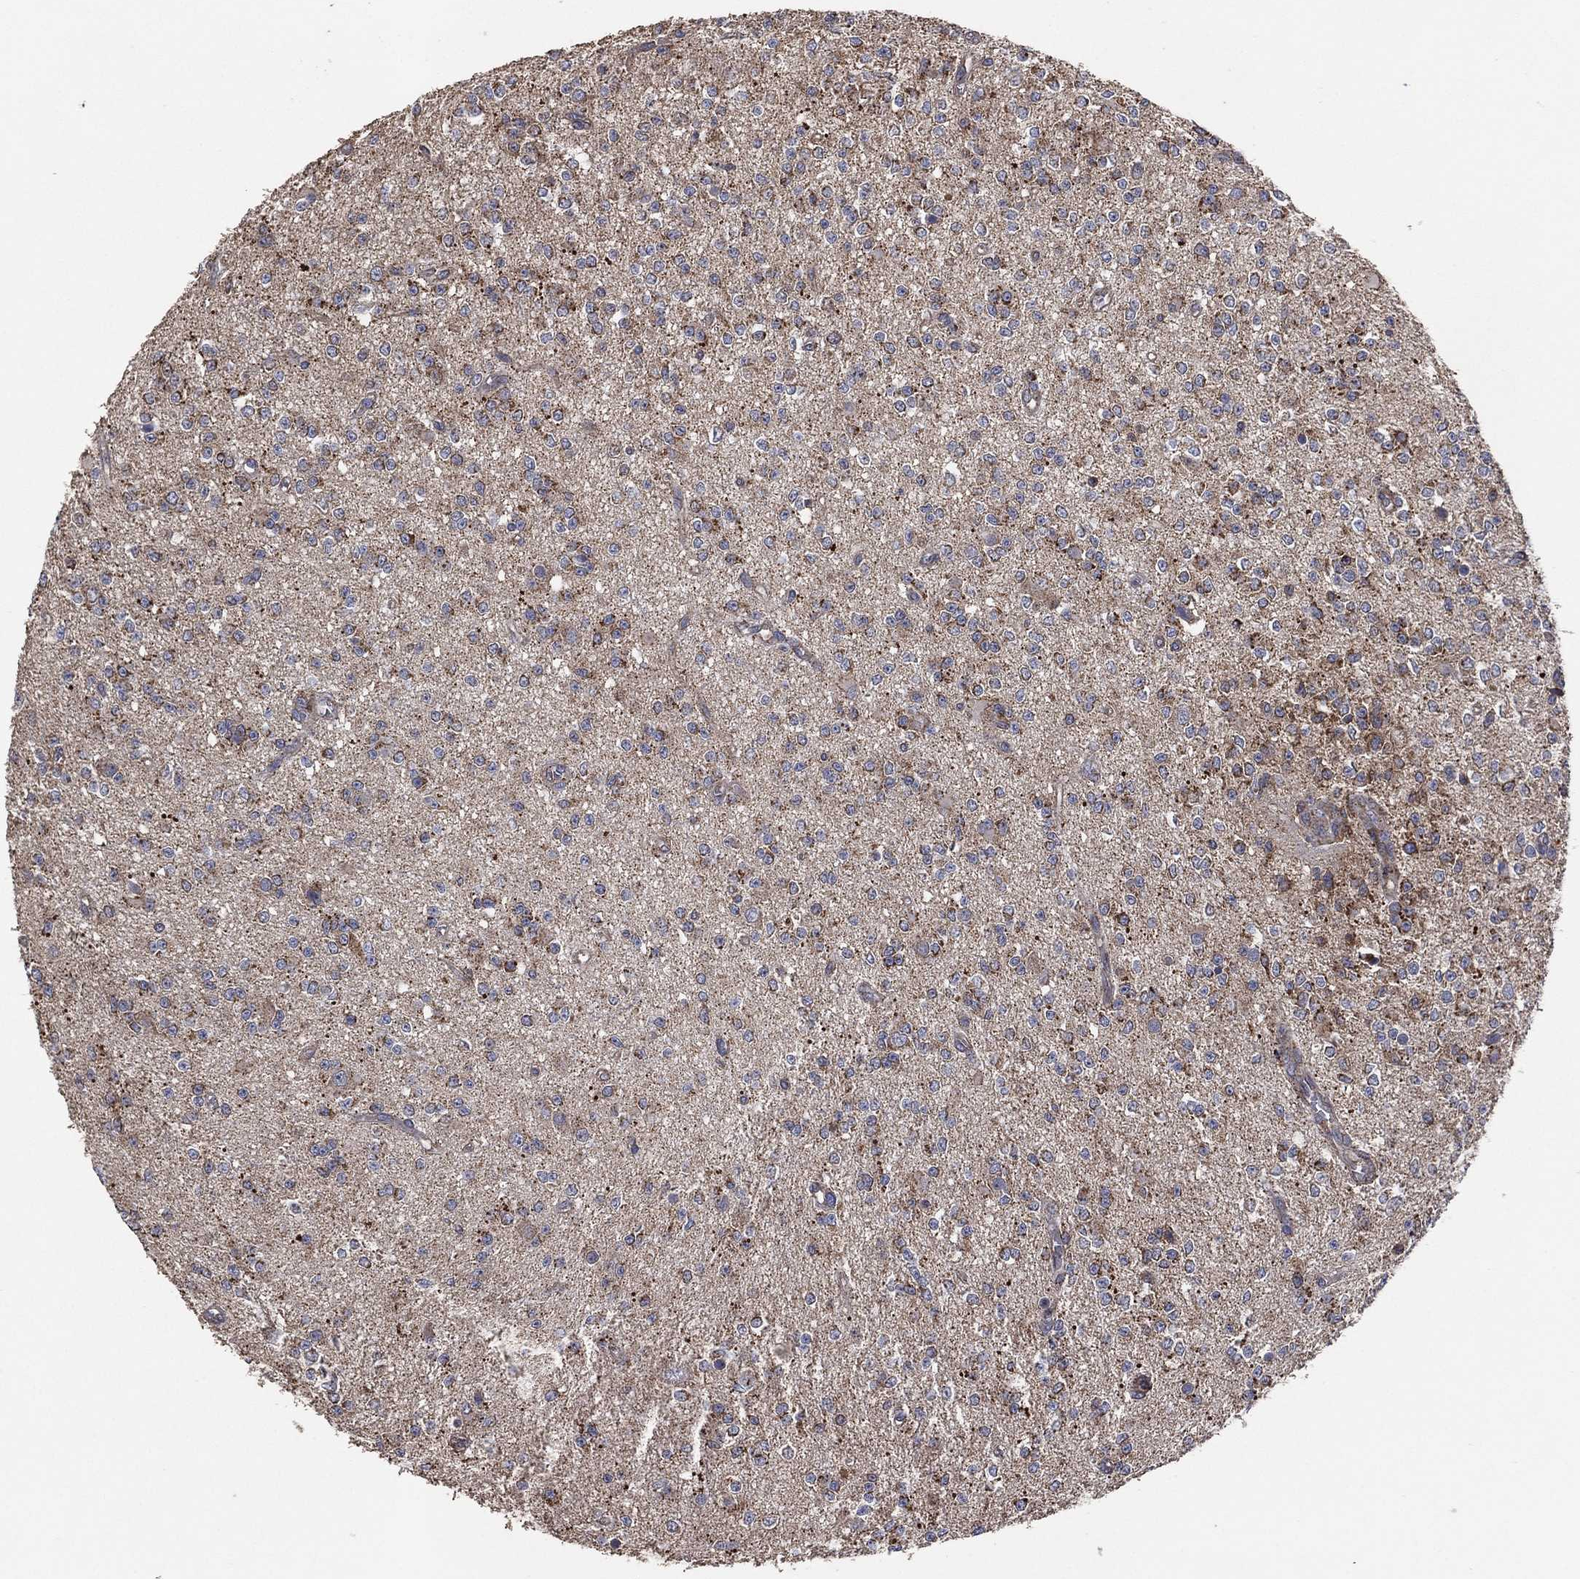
{"staining": {"intensity": "moderate", "quantity": "<25%", "location": "cytoplasmic/membranous"}, "tissue": "glioma", "cell_type": "Tumor cells", "image_type": "cancer", "snomed": [{"axis": "morphology", "description": "Glioma, malignant, Low grade"}, {"axis": "topography", "description": "Brain"}], "caption": "Malignant low-grade glioma stained for a protein displays moderate cytoplasmic/membranous positivity in tumor cells. Immunohistochemistry stains the protein in brown and the nuclei are stained blue.", "gene": "LIMD1", "patient": {"sex": "female", "age": 45}}